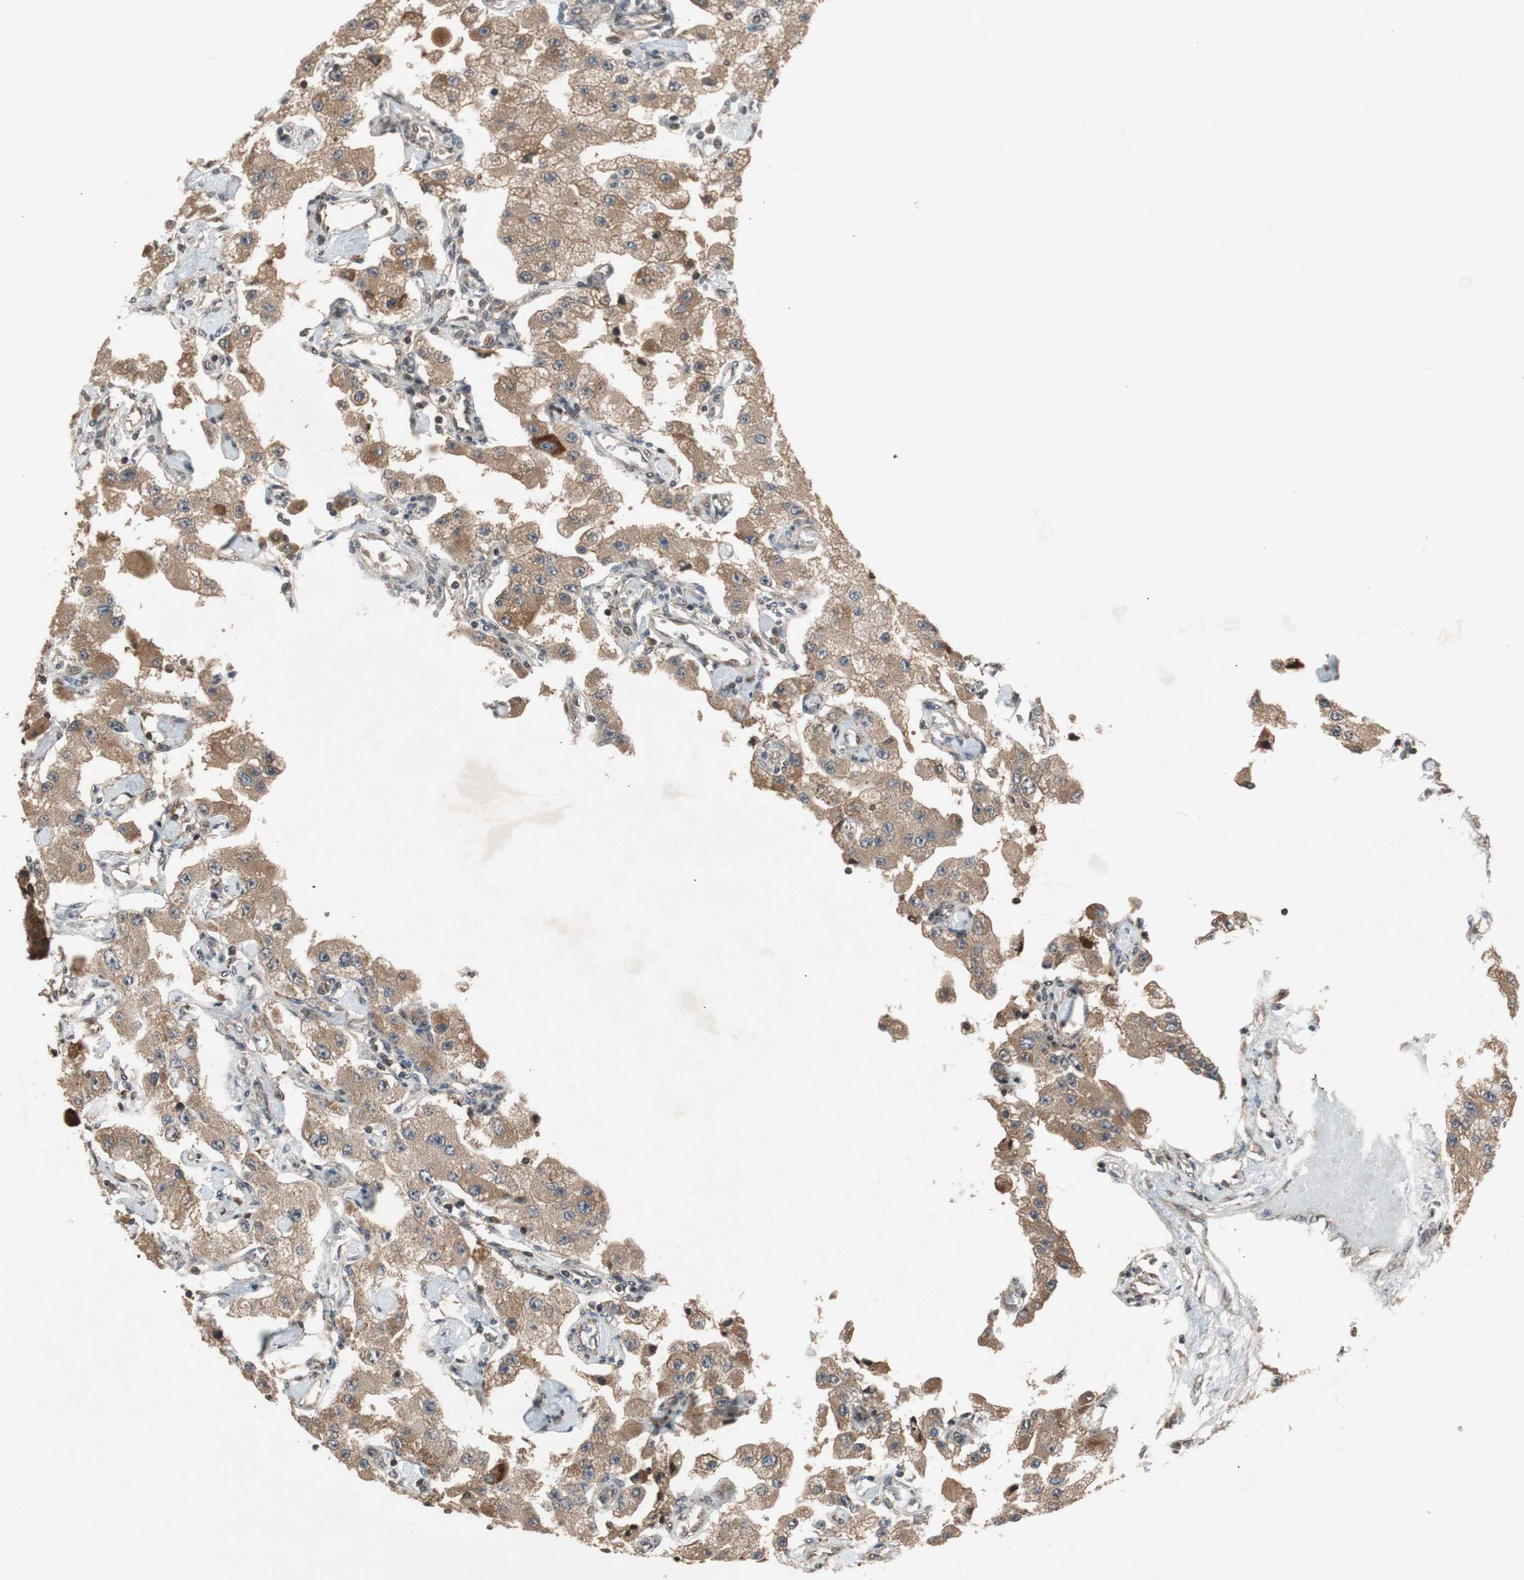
{"staining": {"intensity": "moderate", "quantity": ">75%", "location": "cytoplasmic/membranous"}, "tissue": "carcinoid", "cell_type": "Tumor cells", "image_type": "cancer", "snomed": [{"axis": "morphology", "description": "Carcinoid, malignant, NOS"}, {"axis": "topography", "description": "Pancreas"}], "caption": "Moderate cytoplasmic/membranous protein positivity is seen in about >75% of tumor cells in carcinoid.", "gene": "TMEM230", "patient": {"sex": "male", "age": 41}}